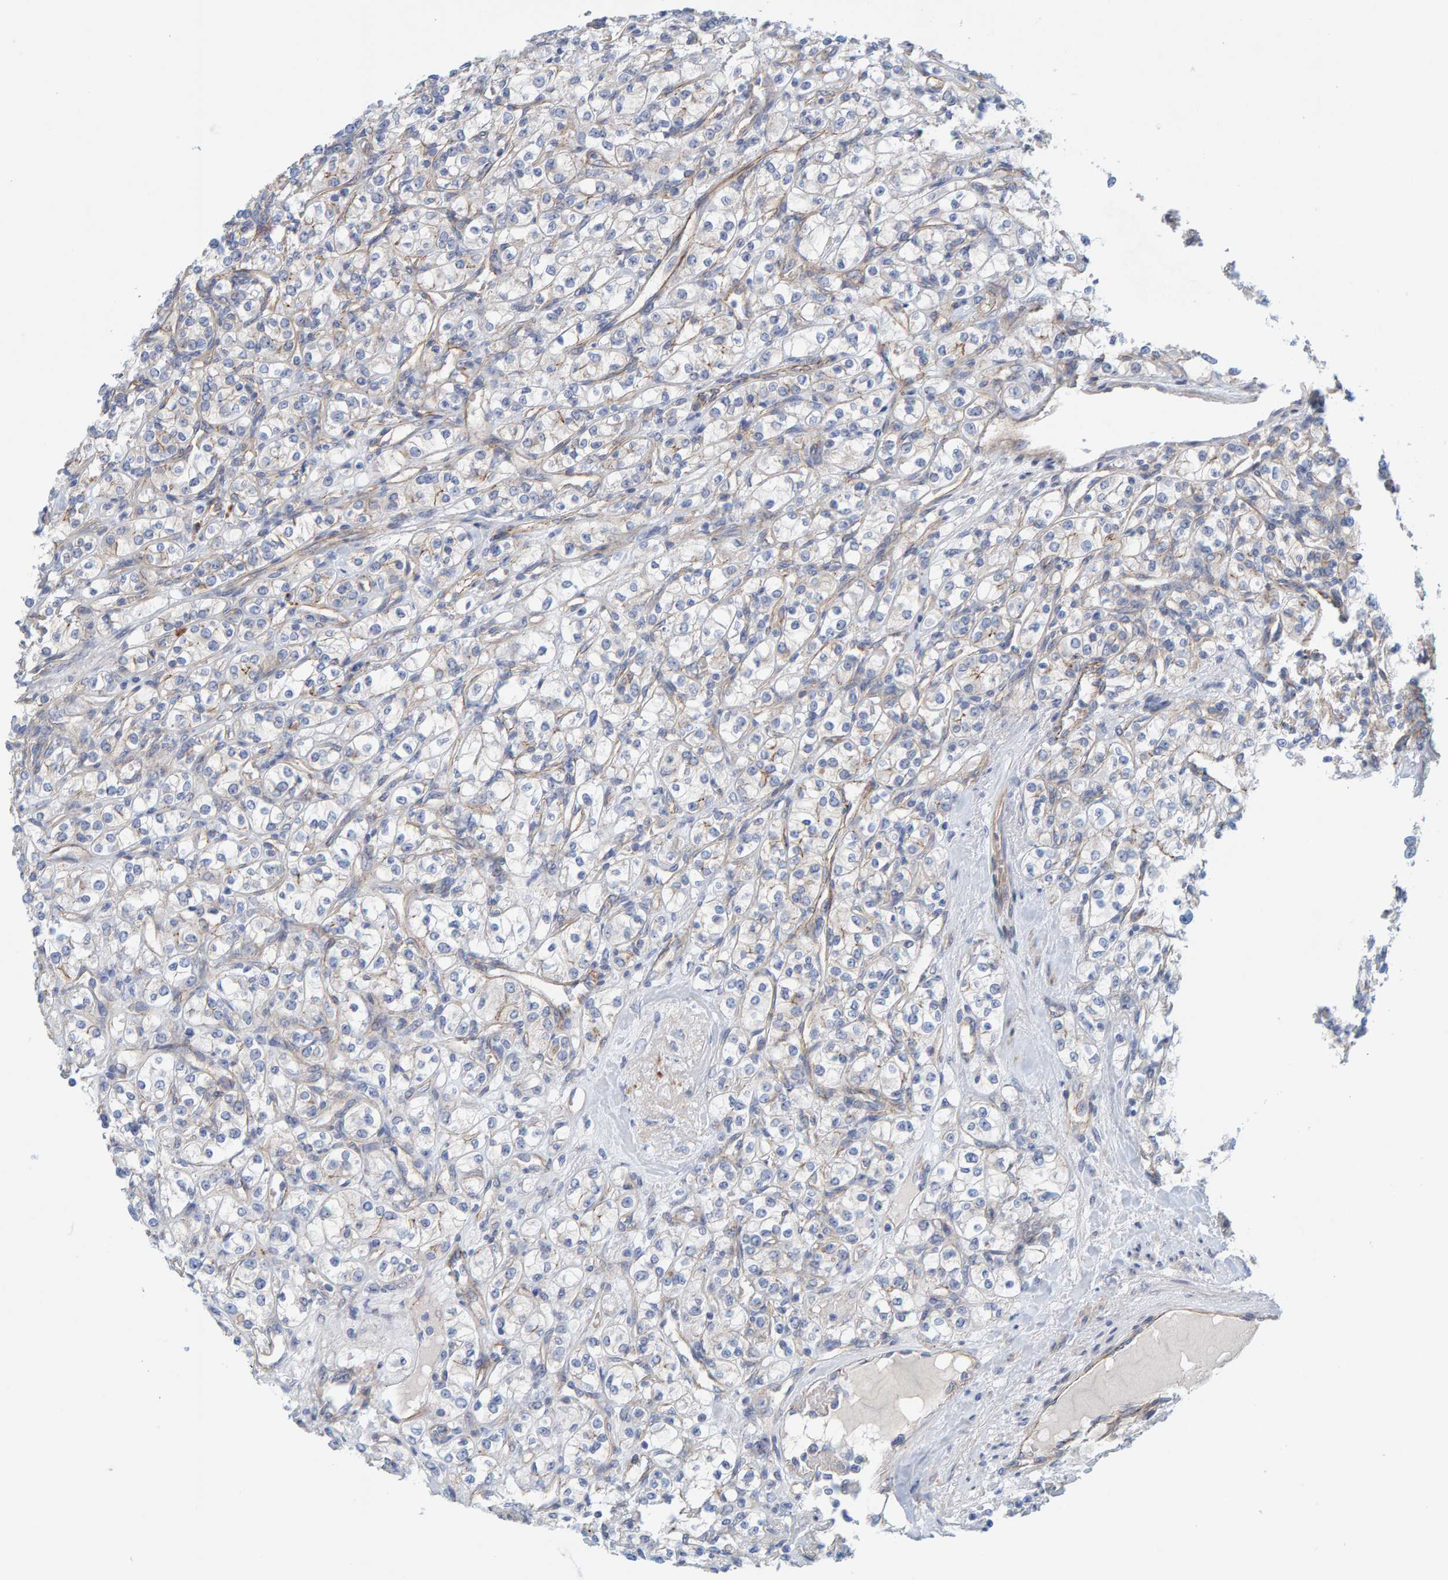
{"staining": {"intensity": "negative", "quantity": "none", "location": "none"}, "tissue": "renal cancer", "cell_type": "Tumor cells", "image_type": "cancer", "snomed": [{"axis": "morphology", "description": "Adenocarcinoma, NOS"}, {"axis": "topography", "description": "Kidney"}], "caption": "This is an IHC micrograph of human adenocarcinoma (renal). There is no positivity in tumor cells.", "gene": "KRBA2", "patient": {"sex": "male", "age": 77}}